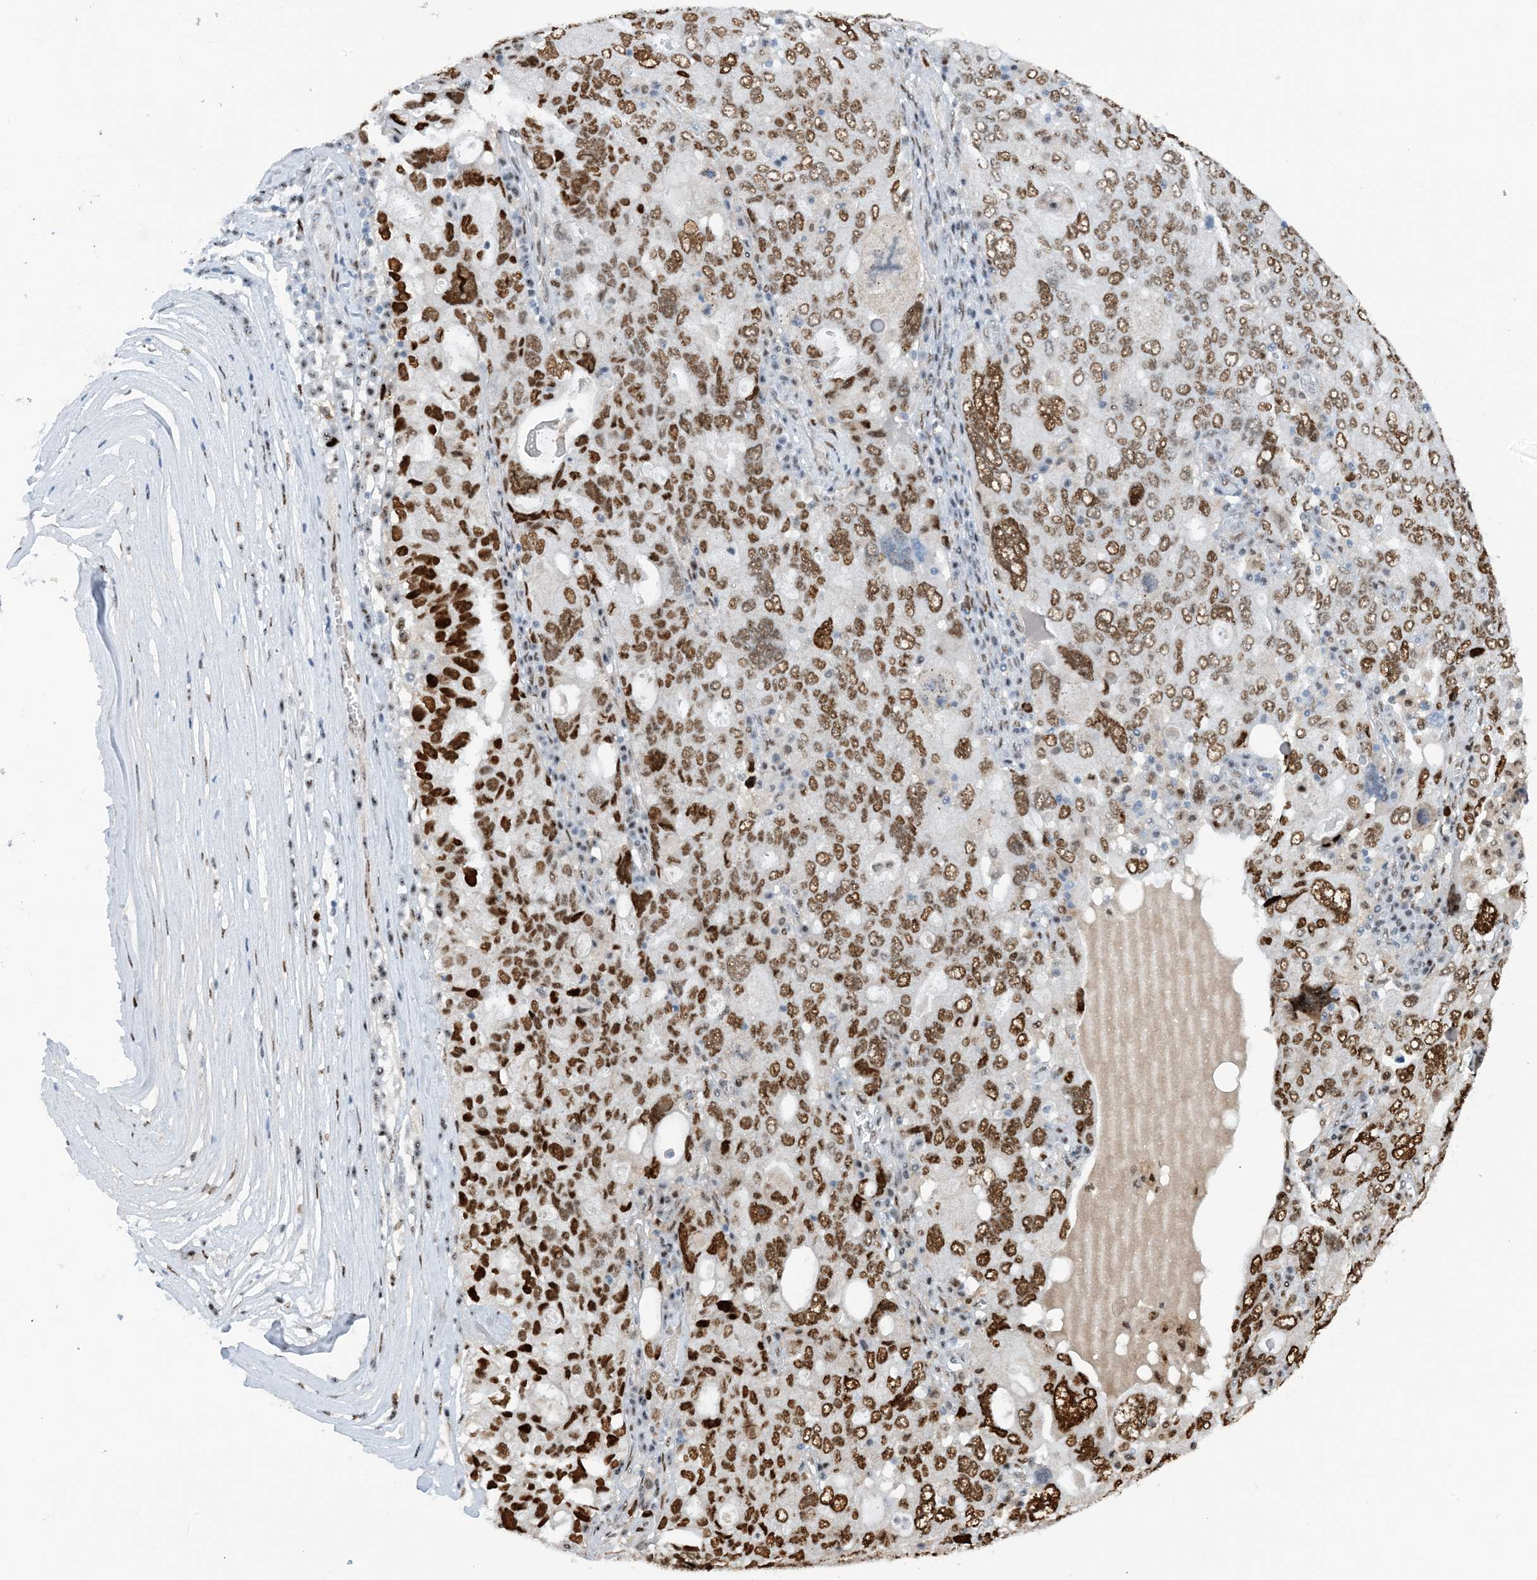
{"staining": {"intensity": "strong", "quantity": ">75%", "location": "nuclear"}, "tissue": "ovarian cancer", "cell_type": "Tumor cells", "image_type": "cancer", "snomed": [{"axis": "morphology", "description": "Carcinoma, endometroid"}, {"axis": "topography", "description": "Ovary"}], "caption": "Brown immunohistochemical staining in human endometroid carcinoma (ovarian) reveals strong nuclear expression in about >75% of tumor cells. (IHC, brightfield microscopy, high magnification).", "gene": "HEMK1", "patient": {"sex": "female", "age": 62}}